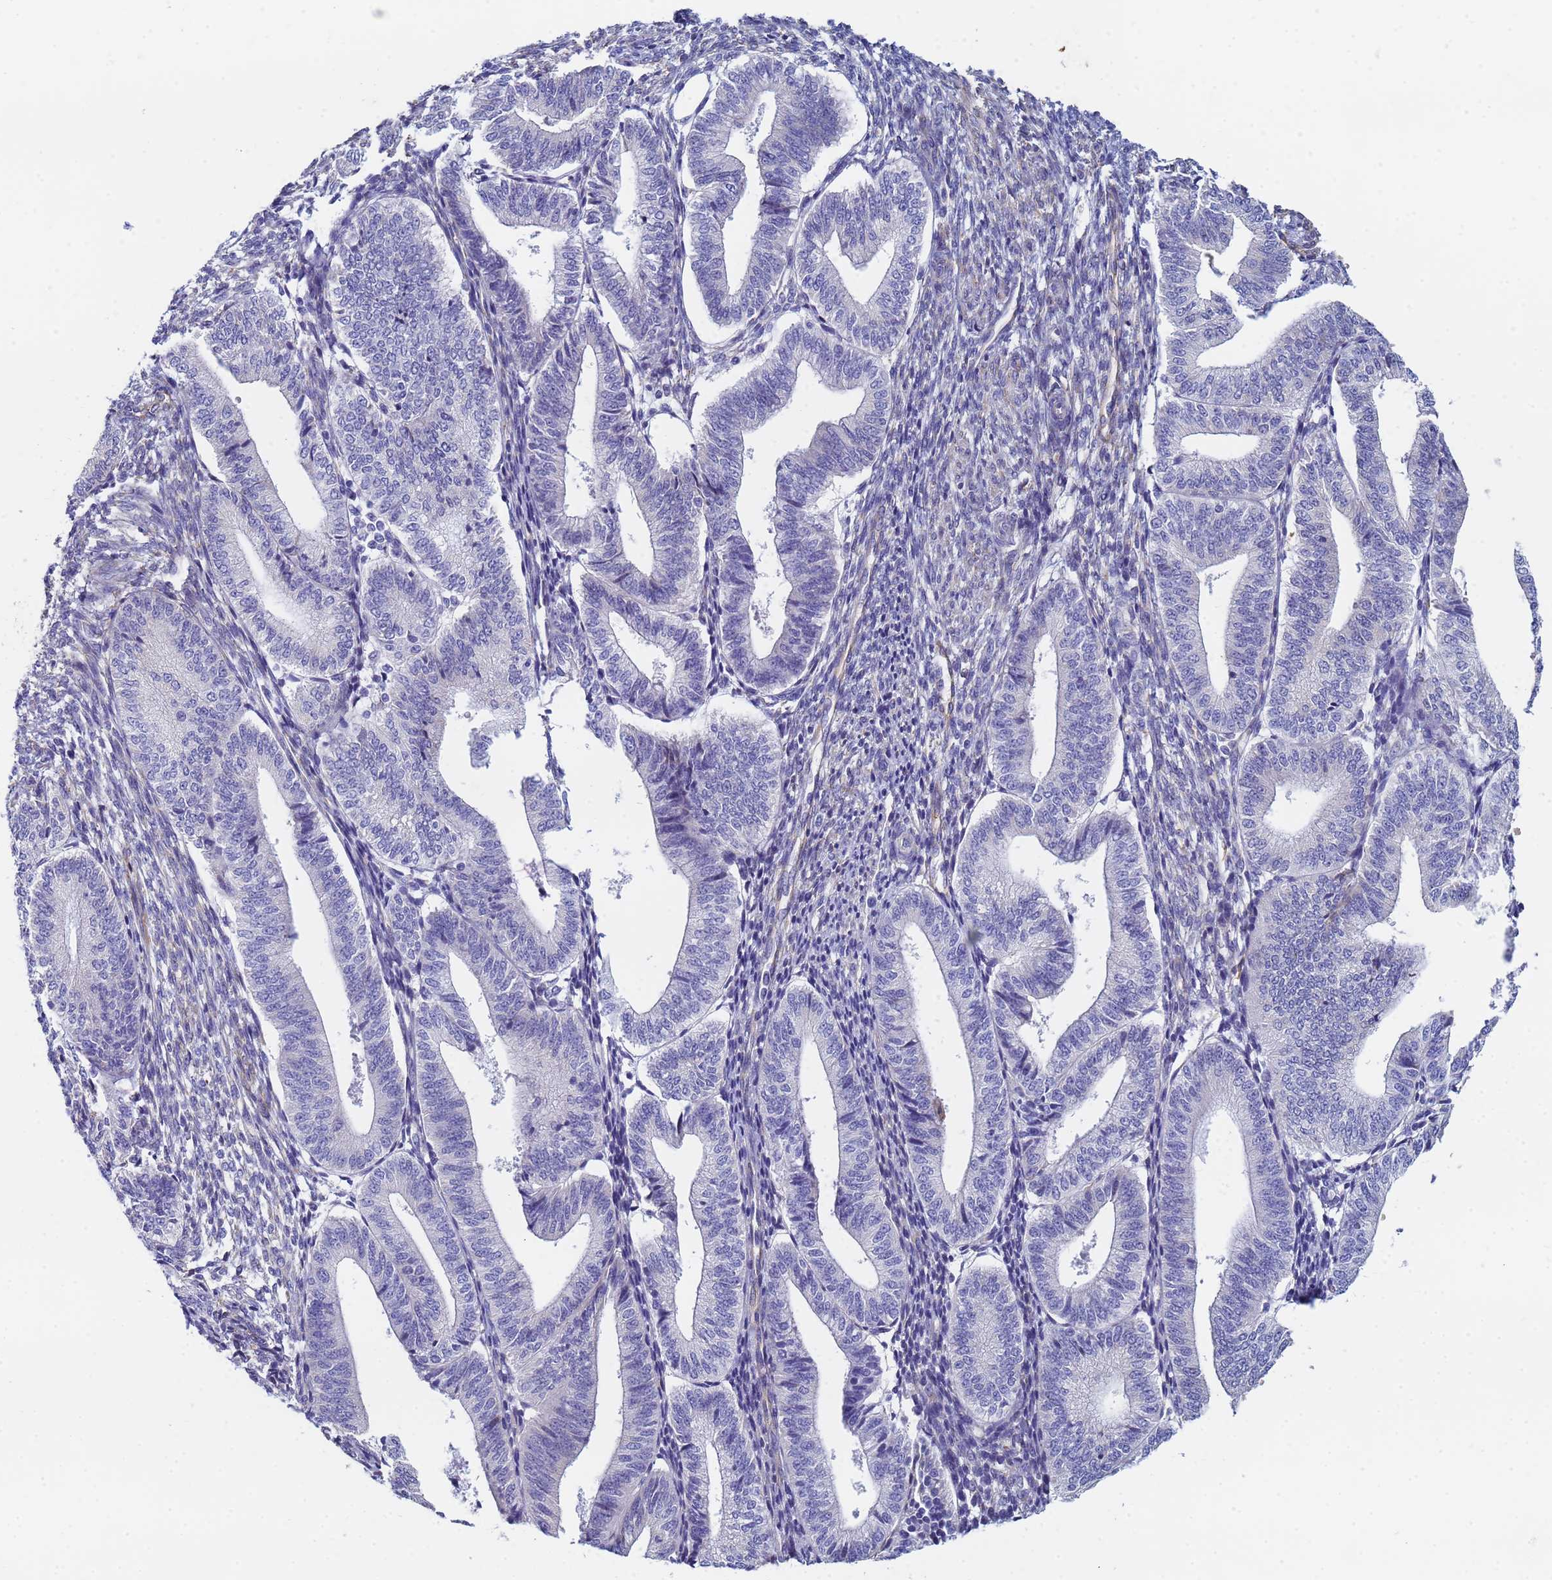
{"staining": {"intensity": "negative", "quantity": "none", "location": "none"}, "tissue": "endometrium", "cell_type": "Cells in endometrial stroma", "image_type": "normal", "snomed": [{"axis": "morphology", "description": "Normal tissue, NOS"}, {"axis": "topography", "description": "Endometrium"}], "caption": "Immunohistochemical staining of normal human endometrium shows no significant staining in cells in endometrial stroma. (IHC, brightfield microscopy, high magnification).", "gene": "GDAP2", "patient": {"sex": "female", "age": 34}}